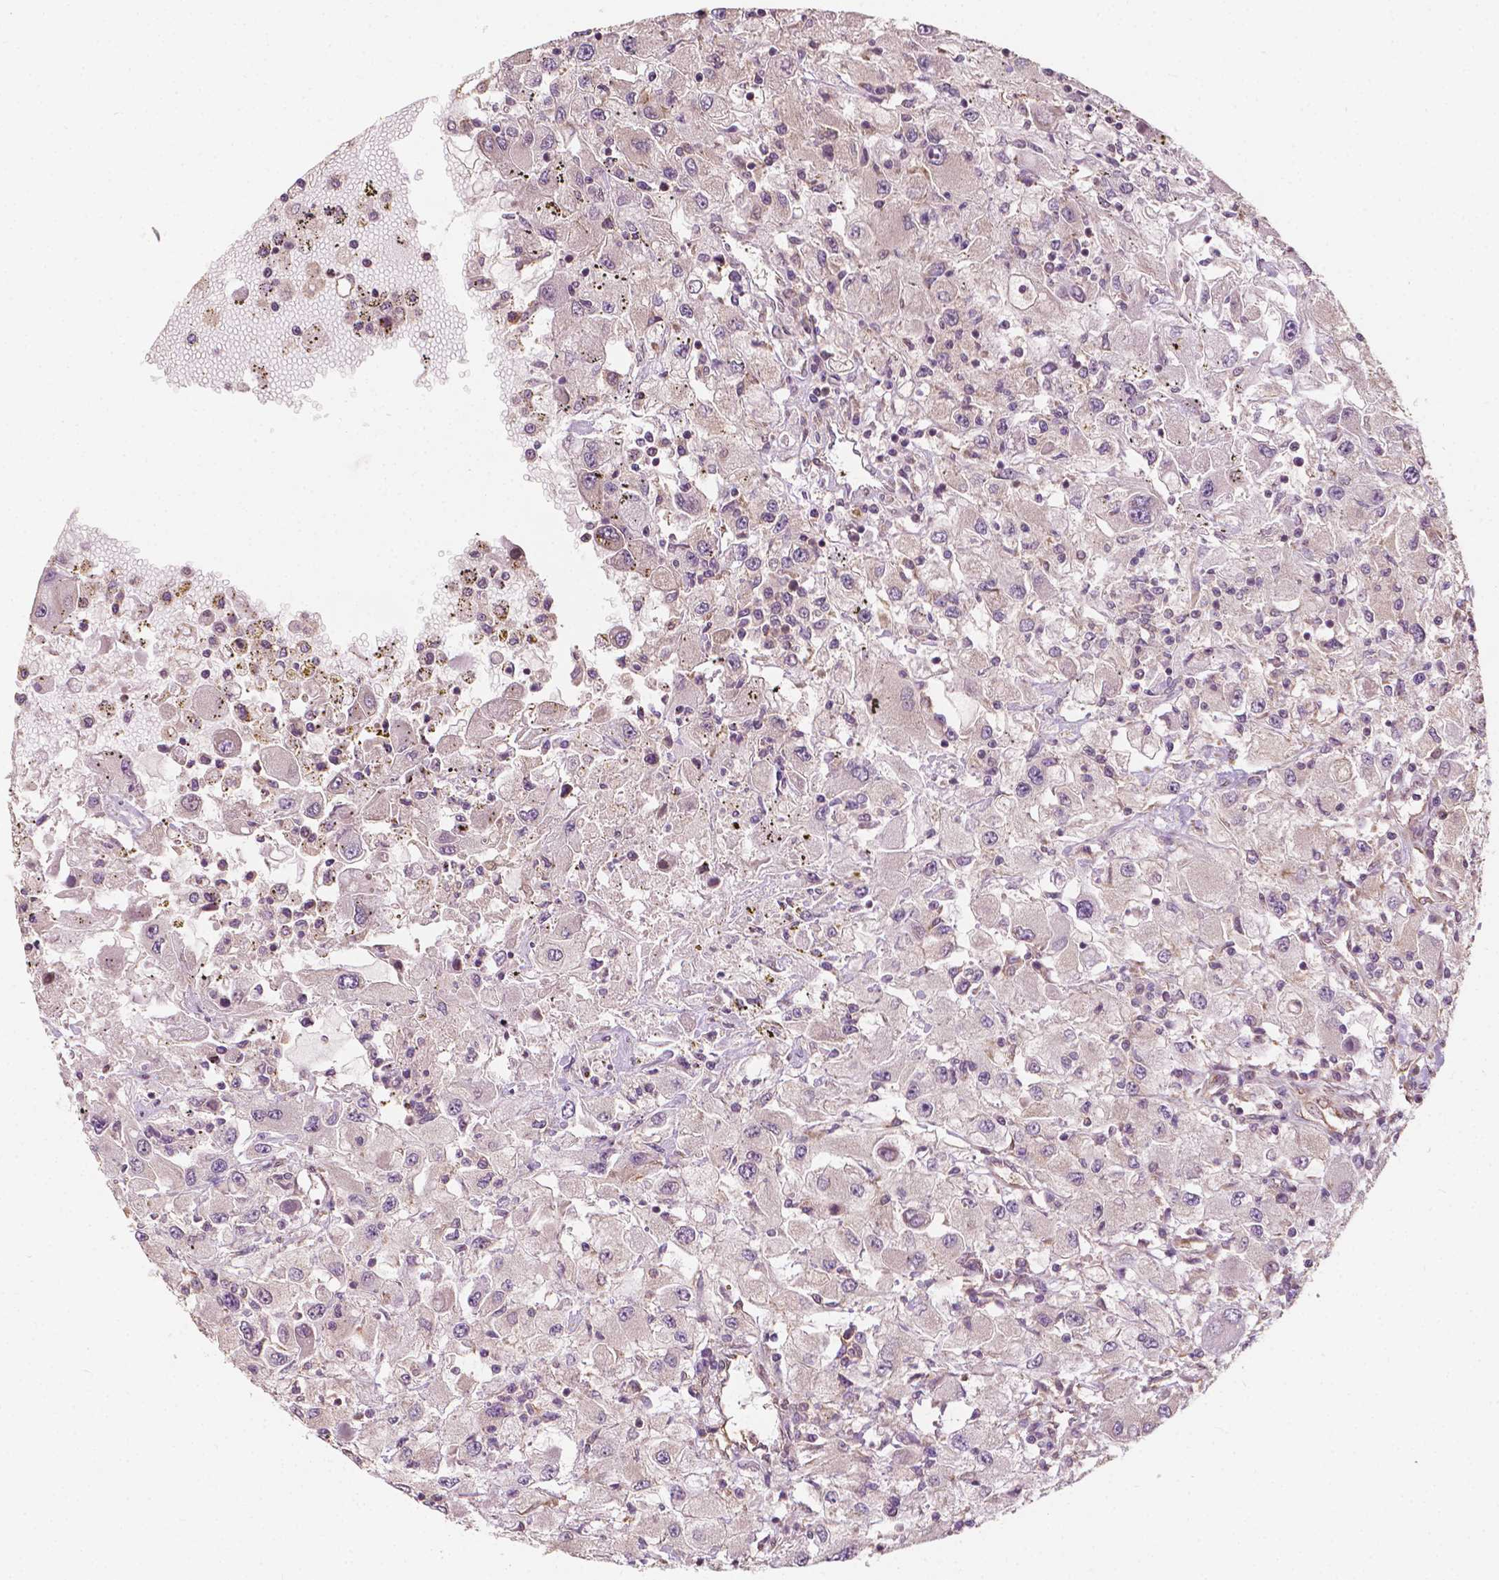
{"staining": {"intensity": "negative", "quantity": "none", "location": "none"}, "tissue": "renal cancer", "cell_type": "Tumor cells", "image_type": "cancer", "snomed": [{"axis": "morphology", "description": "Adenocarcinoma, NOS"}, {"axis": "topography", "description": "Kidney"}], "caption": "Immunohistochemistry of renal cancer demonstrates no expression in tumor cells.", "gene": "G3BP1", "patient": {"sex": "female", "age": 67}}